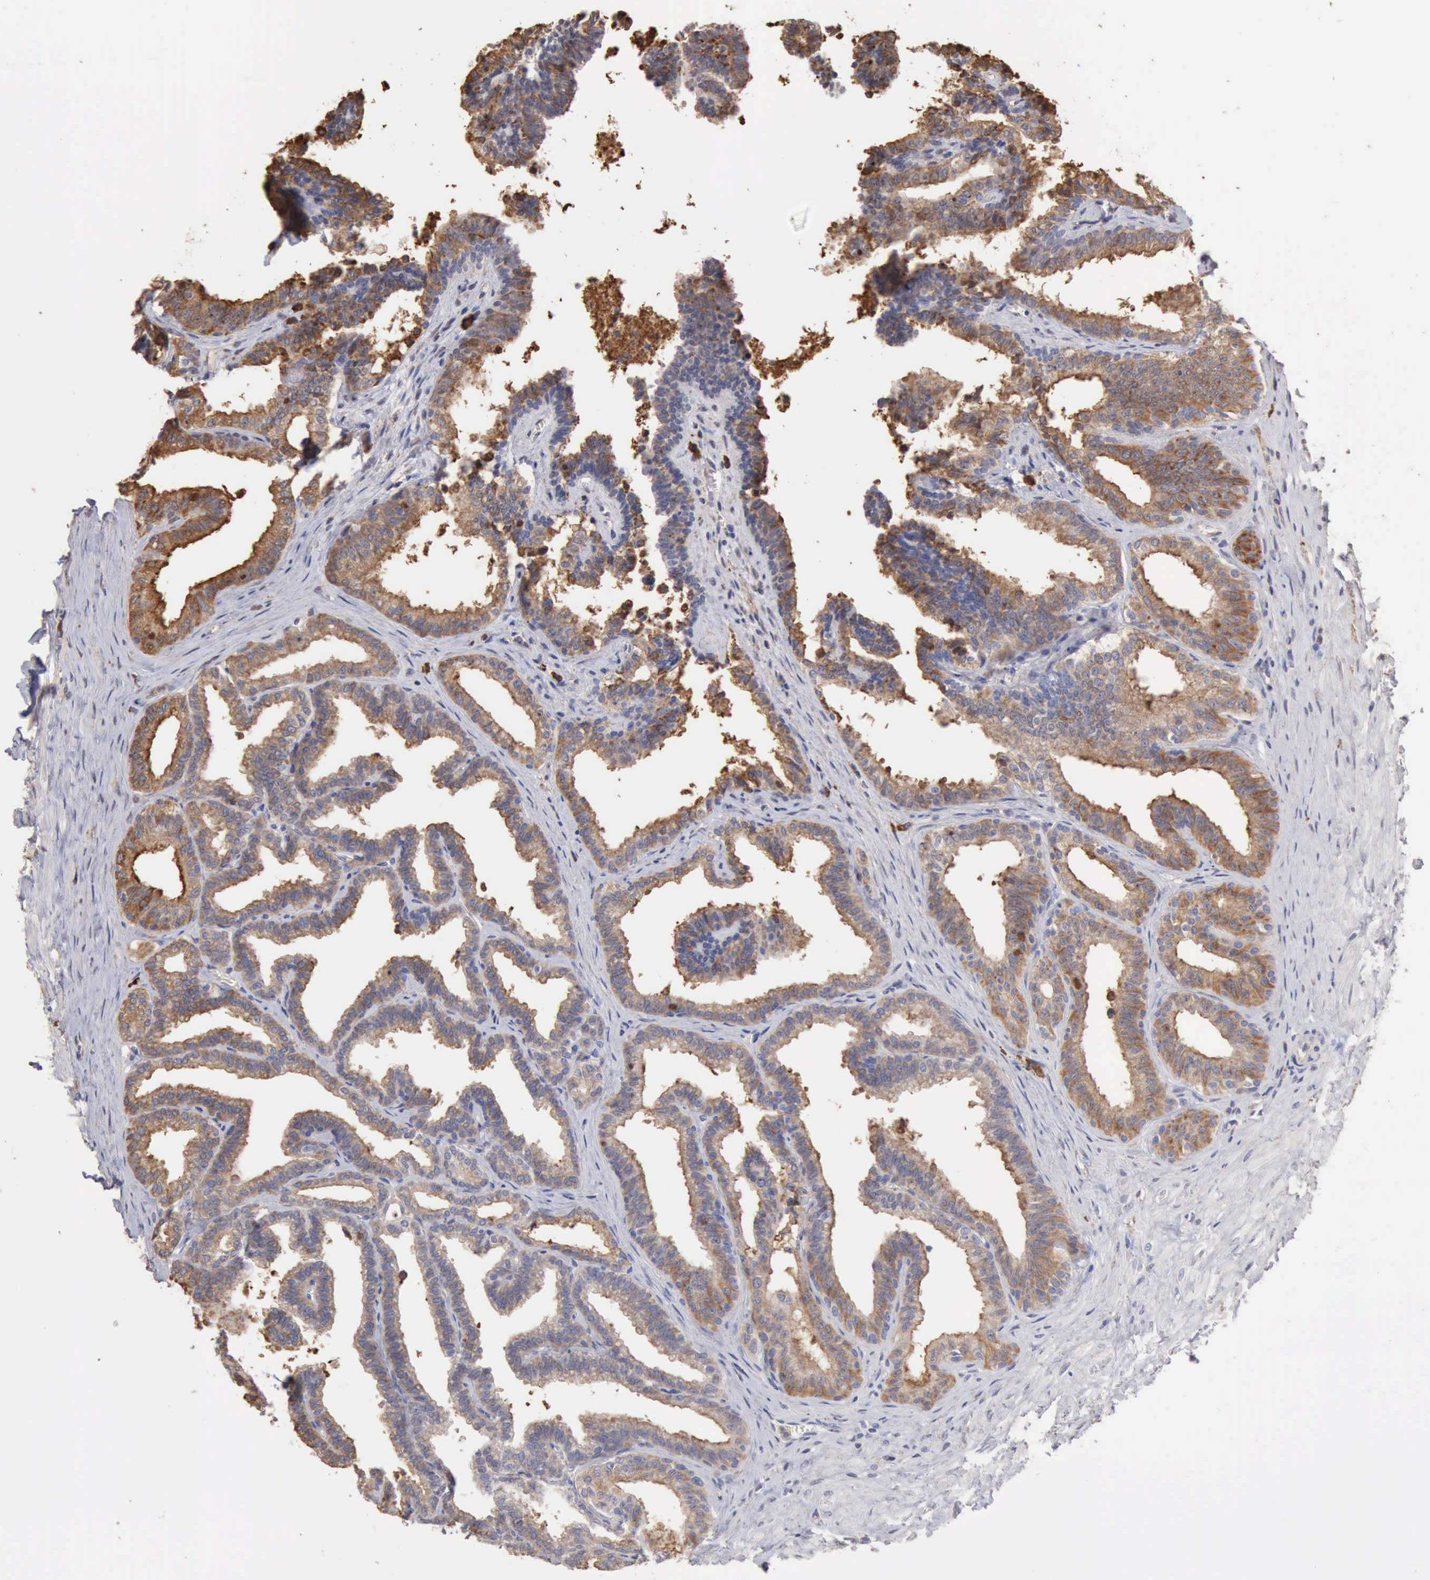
{"staining": {"intensity": "weak", "quantity": ">75%", "location": "cytoplasmic/membranous"}, "tissue": "seminal vesicle", "cell_type": "Glandular cells", "image_type": "normal", "snomed": [{"axis": "morphology", "description": "Normal tissue, NOS"}, {"axis": "topography", "description": "Seminal veicle"}], "caption": "A micrograph of human seminal vesicle stained for a protein exhibits weak cytoplasmic/membranous brown staining in glandular cells. (DAB IHC with brightfield microscopy, high magnification).", "gene": "GPR101", "patient": {"sex": "male", "age": 26}}